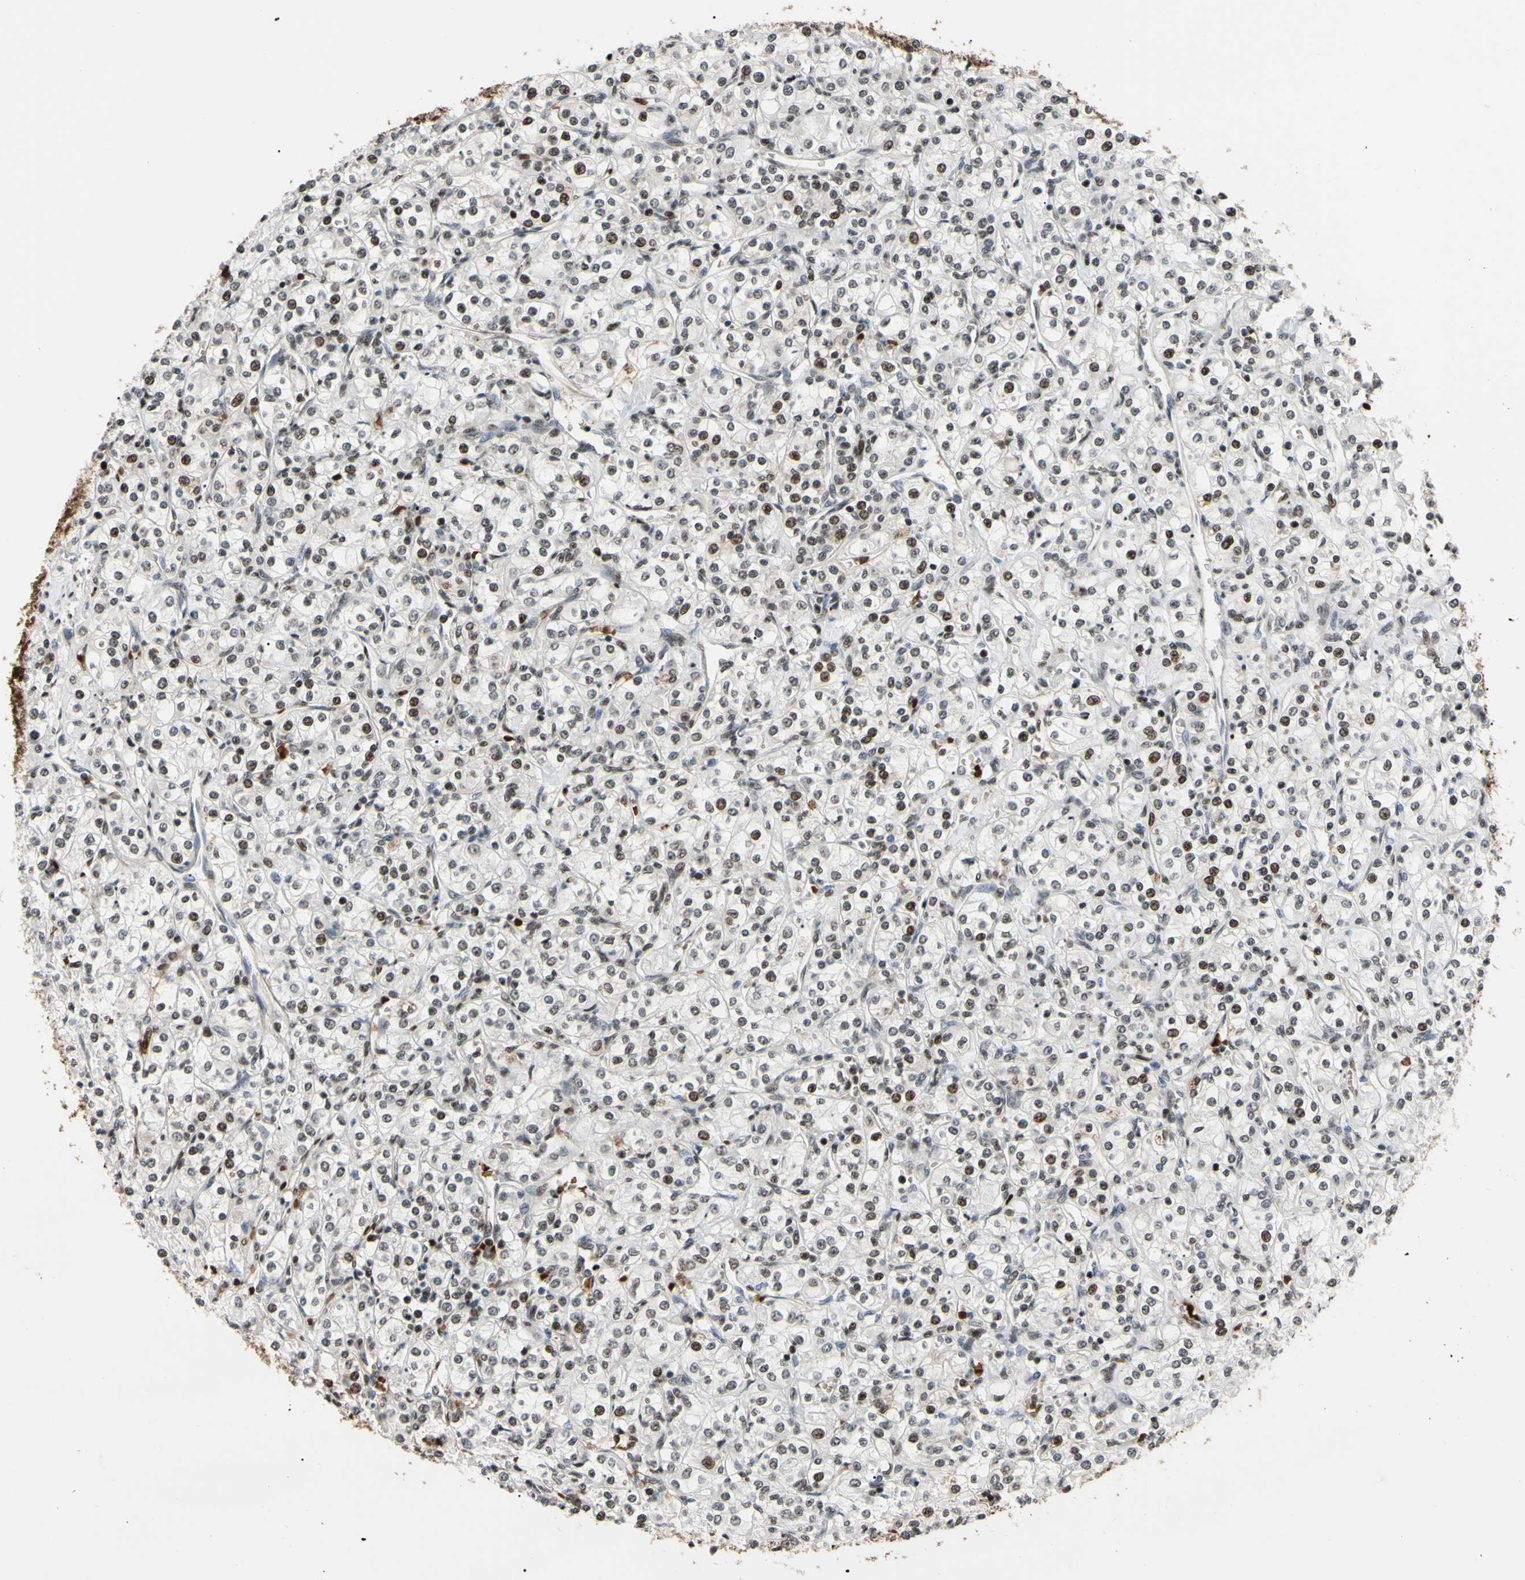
{"staining": {"intensity": "moderate", "quantity": "25%-75%", "location": "nuclear"}, "tissue": "renal cancer", "cell_type": "Tumor cells", "image_type": "cancer", "snomed": [{"axis": "morphology", "description": "Adenocarcinoma, NOS"}, {"axis": "topography", "description": "Kidney"}], "caption": "Immunohistochemical staining of renal adenocarcinoma displays medium levels of moderate nuclear protein positivity in about 25%-75% of tumor cells.", "gene": "THAP12", "patient": {"sex": "male", "age": 77}}